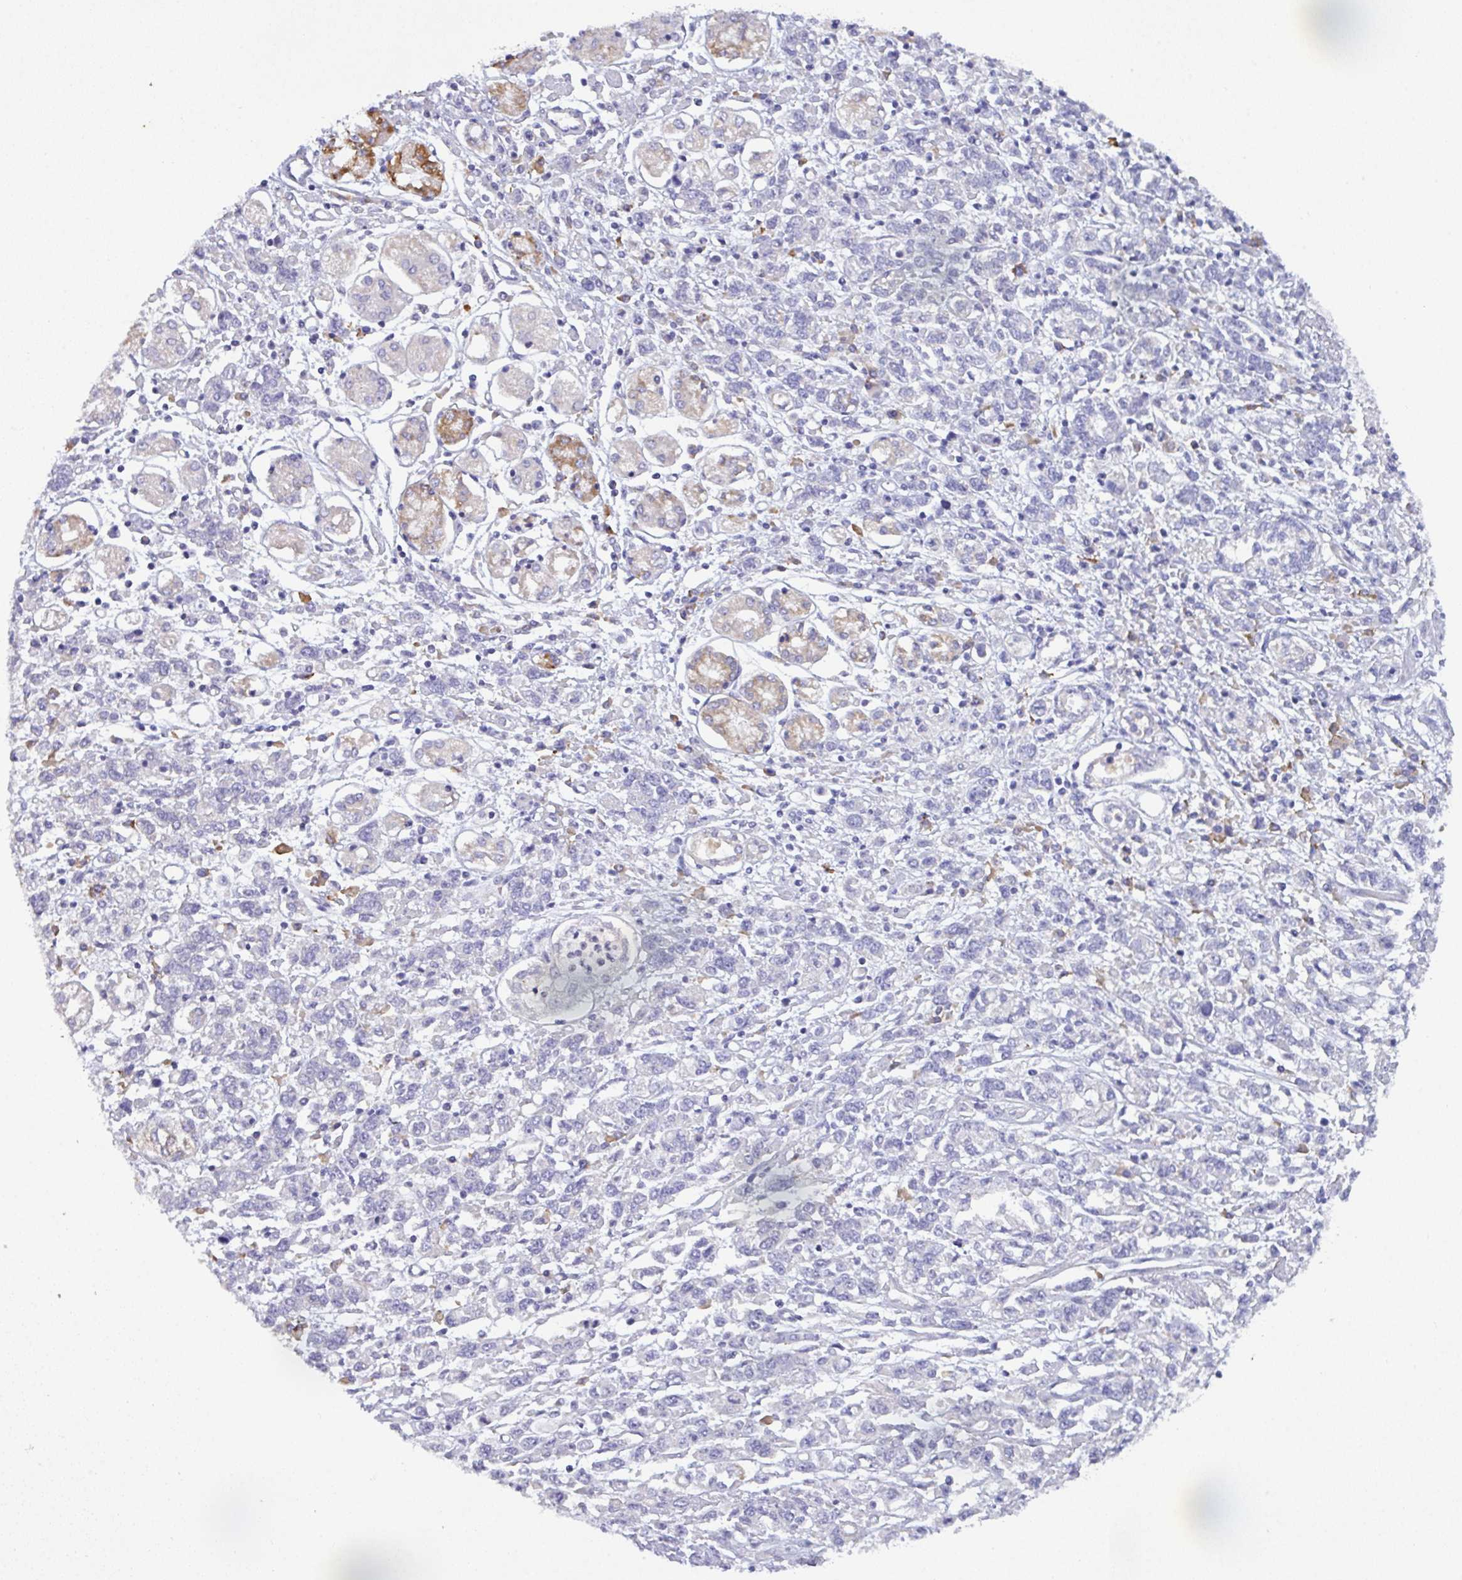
{"staining": {"intensity": "negative", "quantity": "none", "location": "none"}, "tissue": "stomach cancer", "cell_type": "Tumor cells", "image_type": "cancer", "snomed": [{"axis": "morphology", "description": "Adenocarcinoma, NOS"}, {"axis": "topography", "description": "Stomach"}], "caption": "Stomach adenocarcinoma stained for a protein using IHC reveals no staining tumor cells.", "gene": "SLC66A1", "patient": {"sex": "female", "age": 76}}